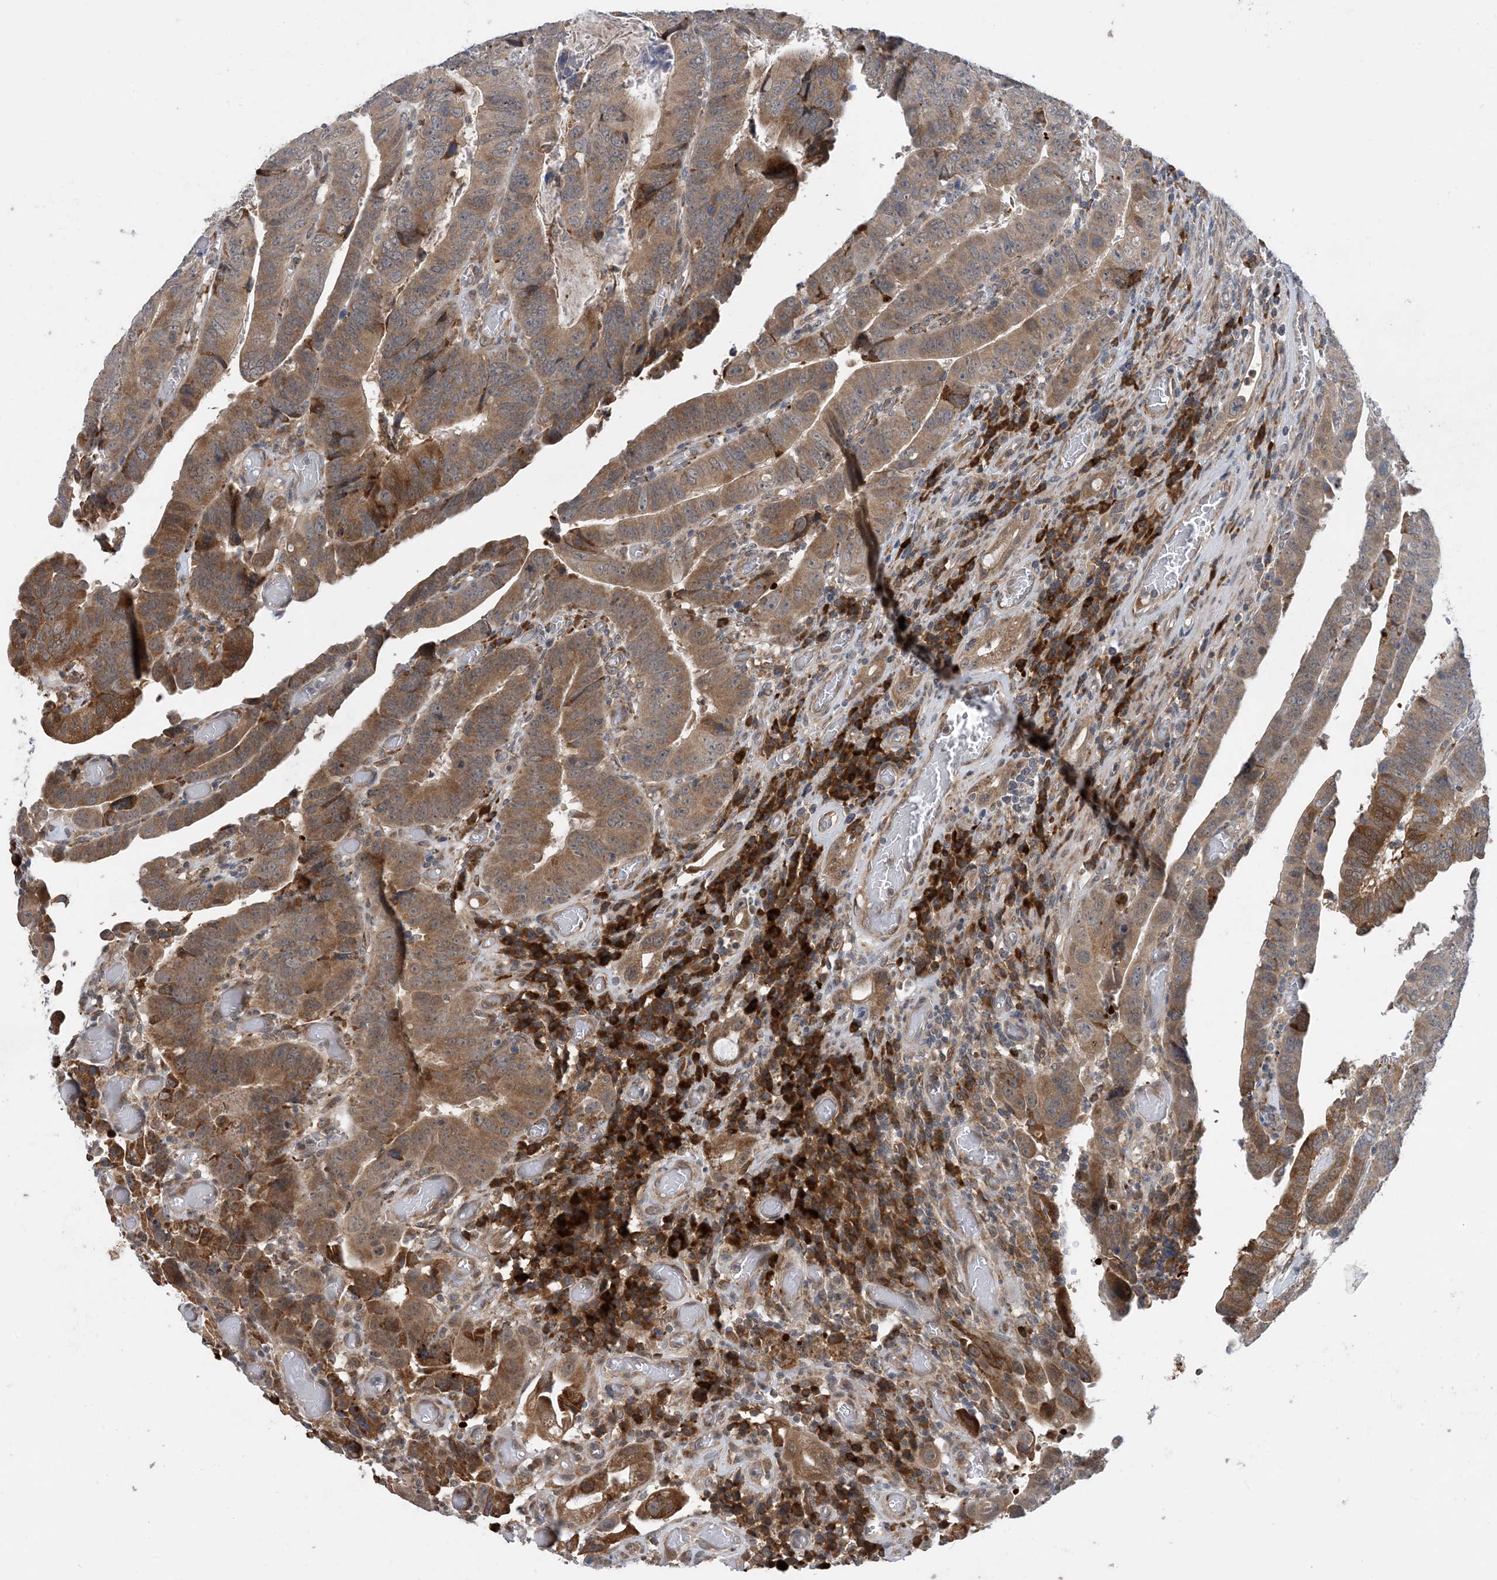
{"staining": {"intensity": "moderate", "quantity": ">75%", "location": "cytoplasmic/membranous"}, "tissue": "colorectal cancer", "cell_type": "Tumor cells", "image_type": "cancer", "snomed": [{"axis": "morphology", "description": "Normal tissue, NOS"}, {"axis": "morphology", "description": "Adenocarcinoma, NOS"}, {"axis": "topography", "description": "Rectum"}], "caption": "Protein positivity by immunohistochemistry displays moderate cytoplasmic/membranous staining in about >75% of tumor cells in colorectal cancer. Immunohistochemistry stains the protein of interest in brown and the nuclei are stained blue.", "gene": "PHOSPHO2", "patient": {"sex": "female", "age": 65}}